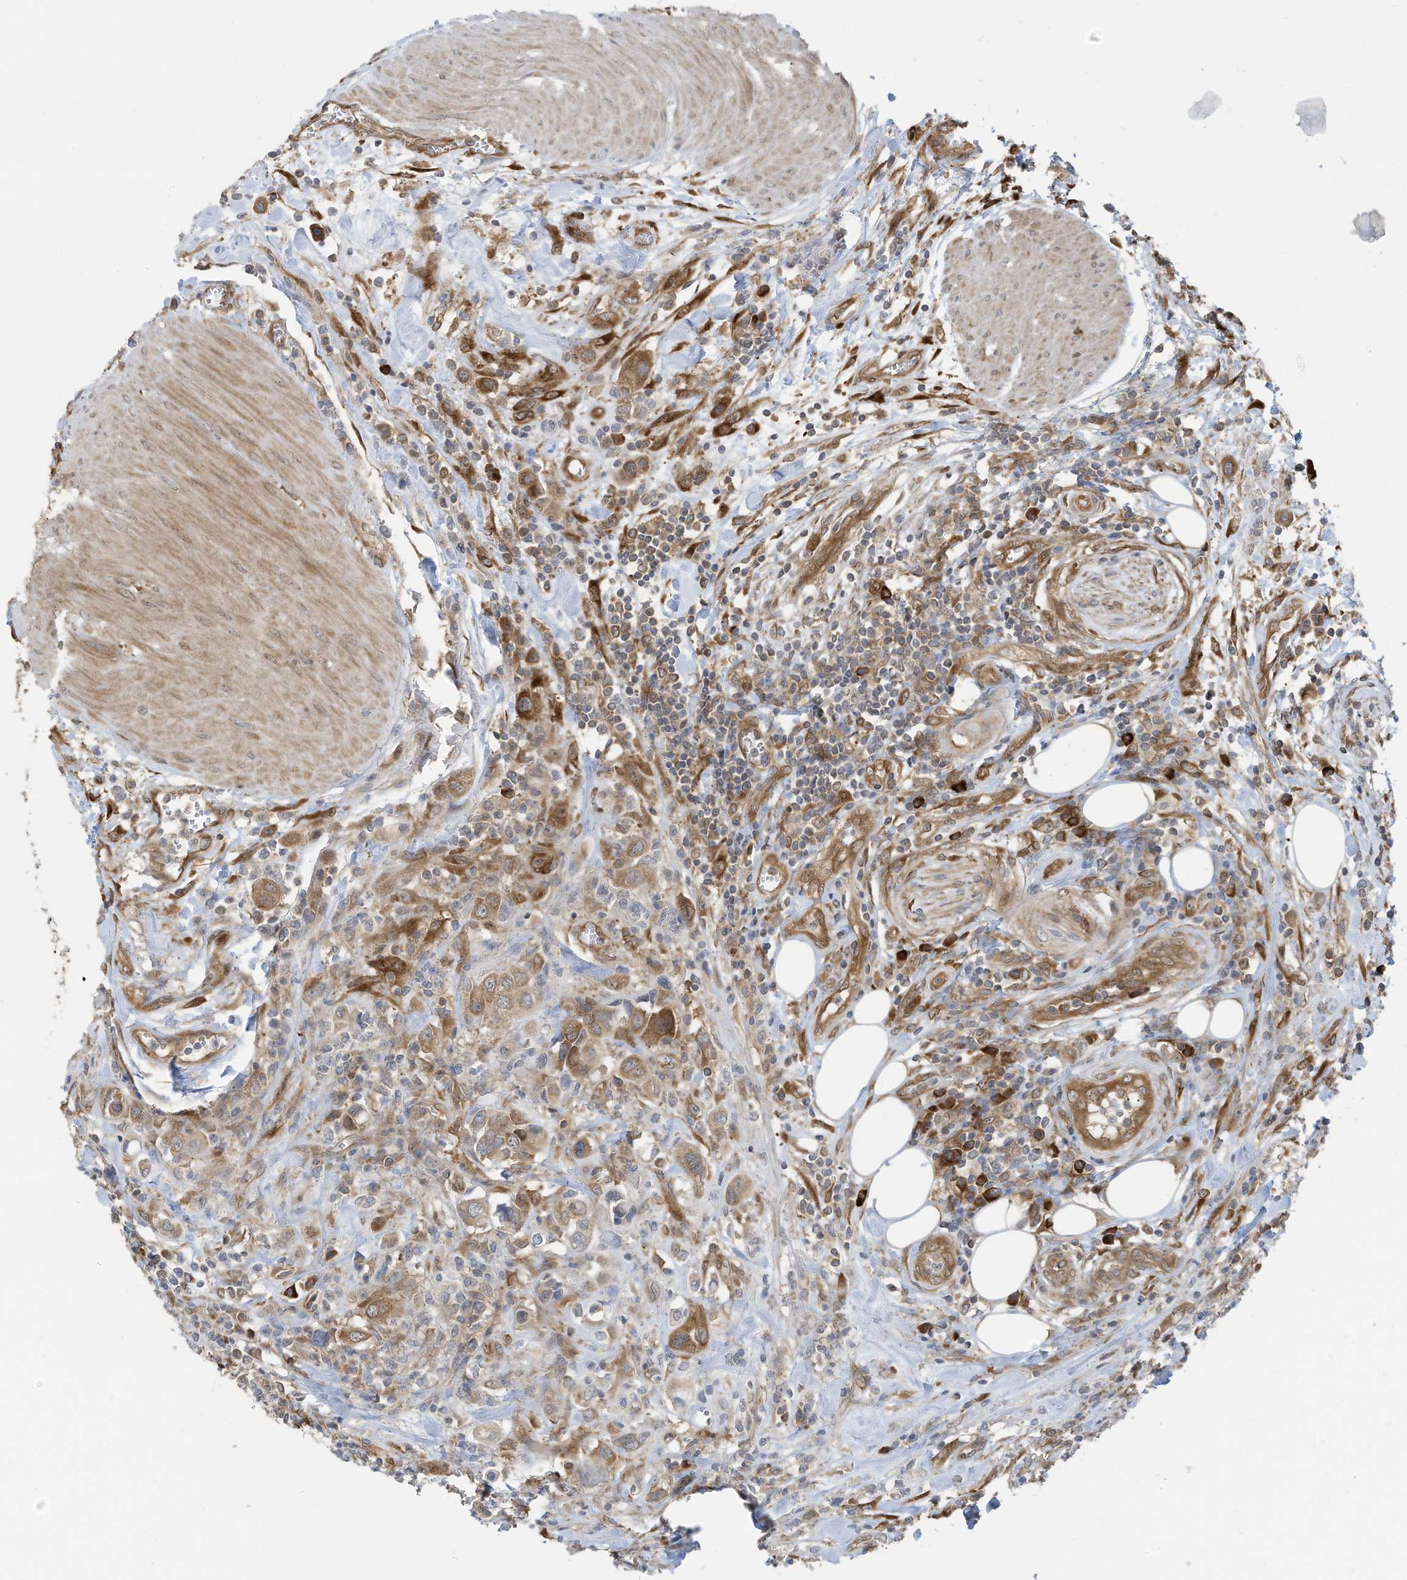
{"staining": {"intensity": "moderate", "quantity": ">75%", "location": "cytoplasmic/membranous"}, "tissue": "urothelial cancer", "cell_type": "Tumor cells", "image_type": "cancer", "snomed": [{"axis": "morphology", "description": "Urothelial carcinoma, High grade"}, {"axis": "topography", "description": "Urinary bladder"}], "caption": "About >75% of tumor cells in urothelial cancer show moderate cytoplasmic/membranous protein expression as visualized by brown immunohistochemical staining.", "gene": "USE1", "patient": {"sex": "male", "age": 50}}